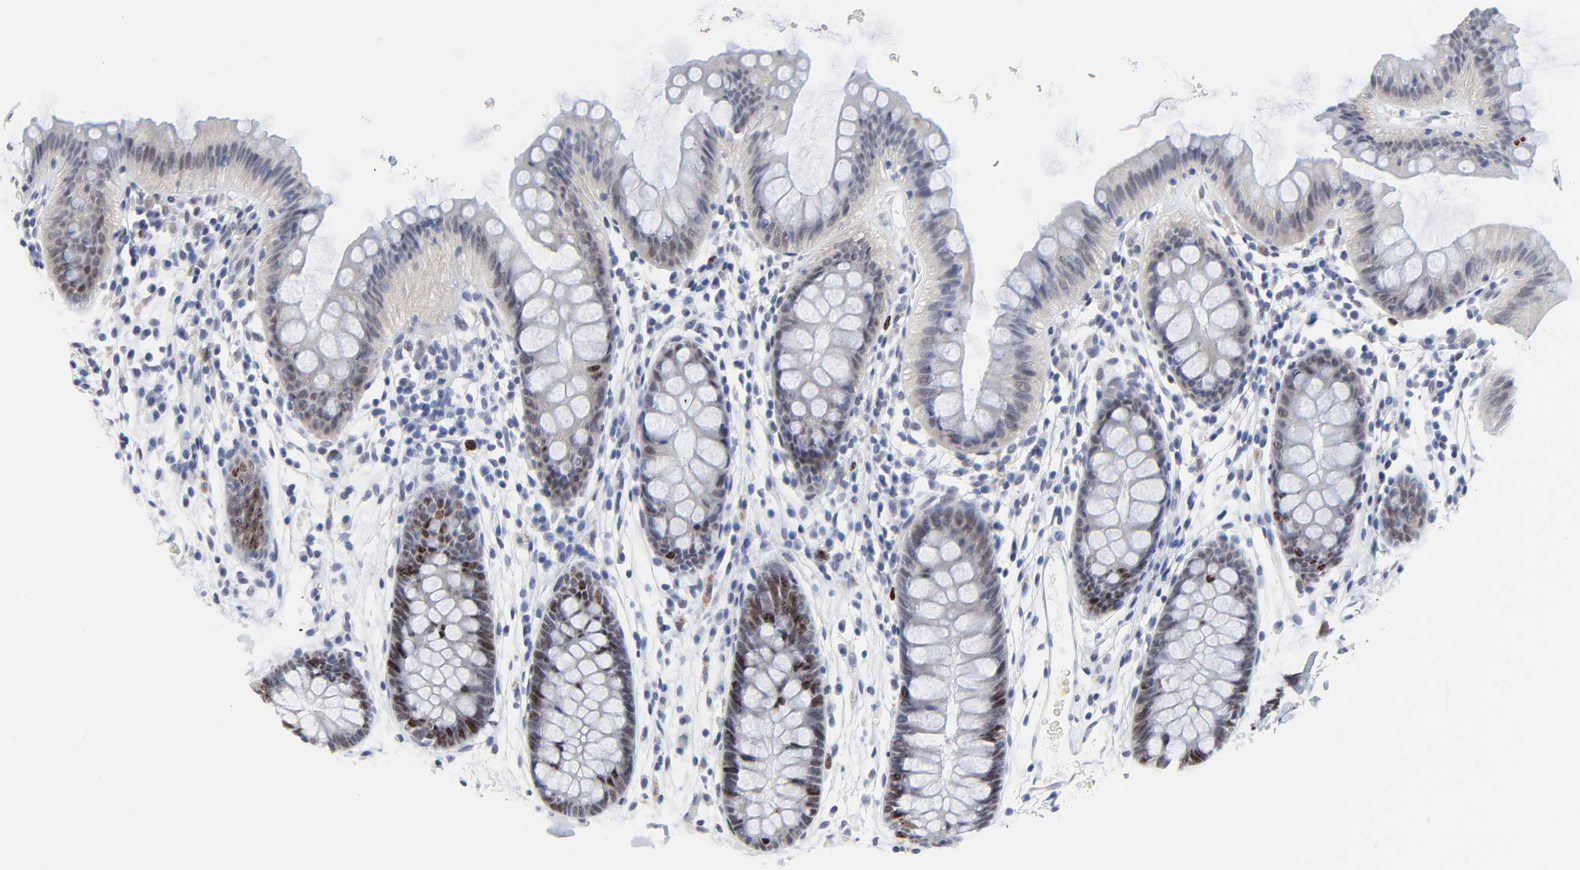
{"staining": {"intensity": "moderate", "quantity": "25%-75%", "location": "nuclear"}, "tissue": "colon", "cell_type": "Glandular cells", "image_type": "normal", "snomed": [{"axis": "morphology", "description": "Normal tissue, NOS"}, {"axis": "topography", "description": "Smooth muscle"}, {"axis": "topography", "description": "Colon"}], "caption": "IHC (DAB) staining of benign colon exhibits moderate nuclear protein expression in approximately 25%-75% of glandular cells. The staining was performed using DAB, with brown indicating positive protein expression. Nuclei are stained blue with hematoxylin.", "gene": "ZNF589", "patient": {"sex": "male", "age": 67}}